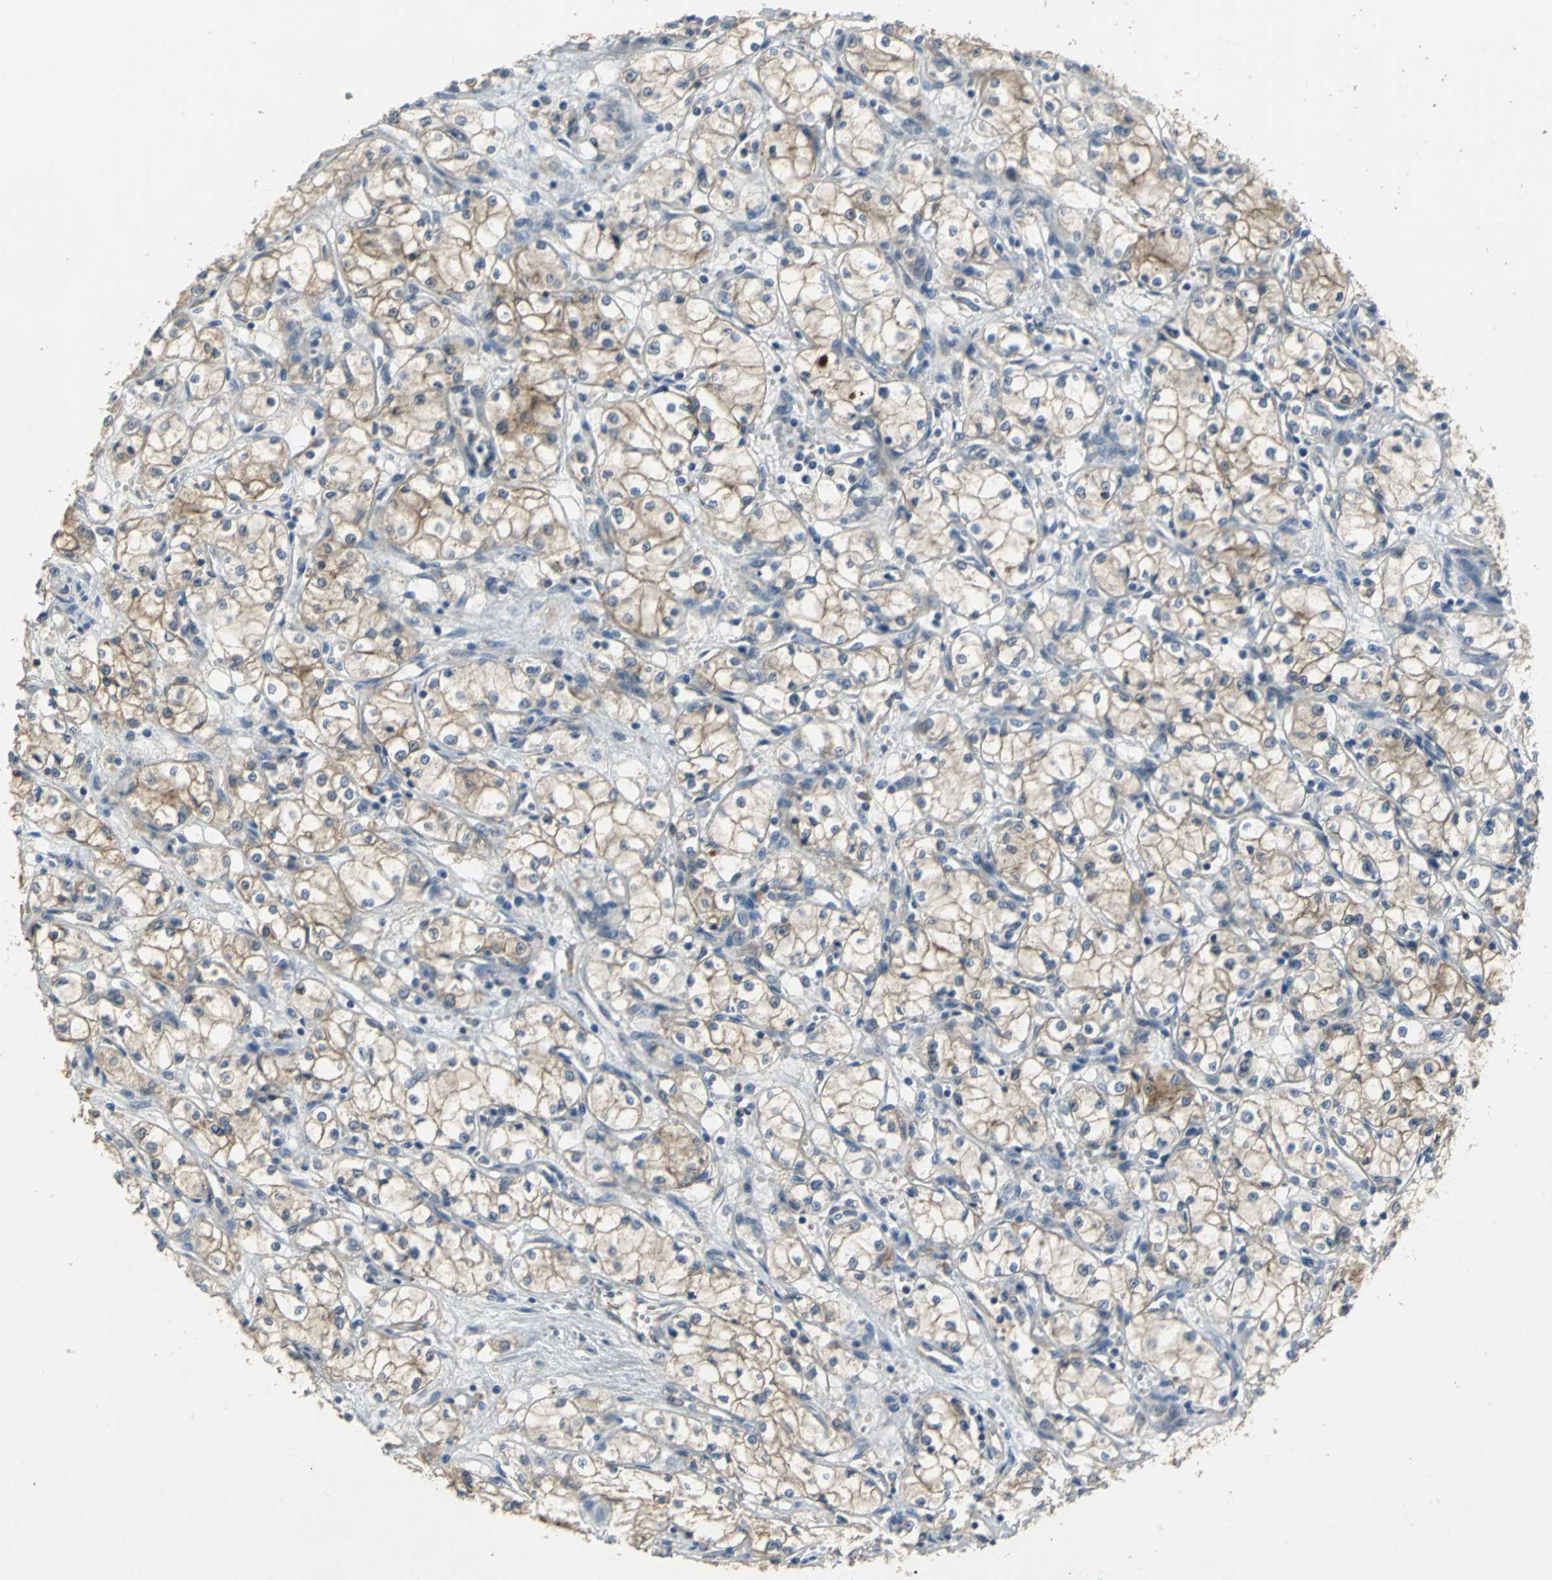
{"staining": {"intensity": "moderate", "quantity": ">75%", "location": "cytoplasmic/membranous"}, "tissue": "renal cancer", "cell_type": "Tumor cells", "image_type": "cancer", "snomed": [{"axis": "morphology", "description": "Normal tissue, NOS"}, {"axis": "morphology", "description": "Adenocarcinoma, NOS"}, {"axis": "topography", "description": "Kidney"}], "caption": "Immunohistochemical staining of human adenocarcinoma (renal) exhibits medium levels of moderate cytoplasmic/membranous protein expression in about >75% of tumor cells.", "gene": "MET", "patient": {"sex": "male", "age": 59}}